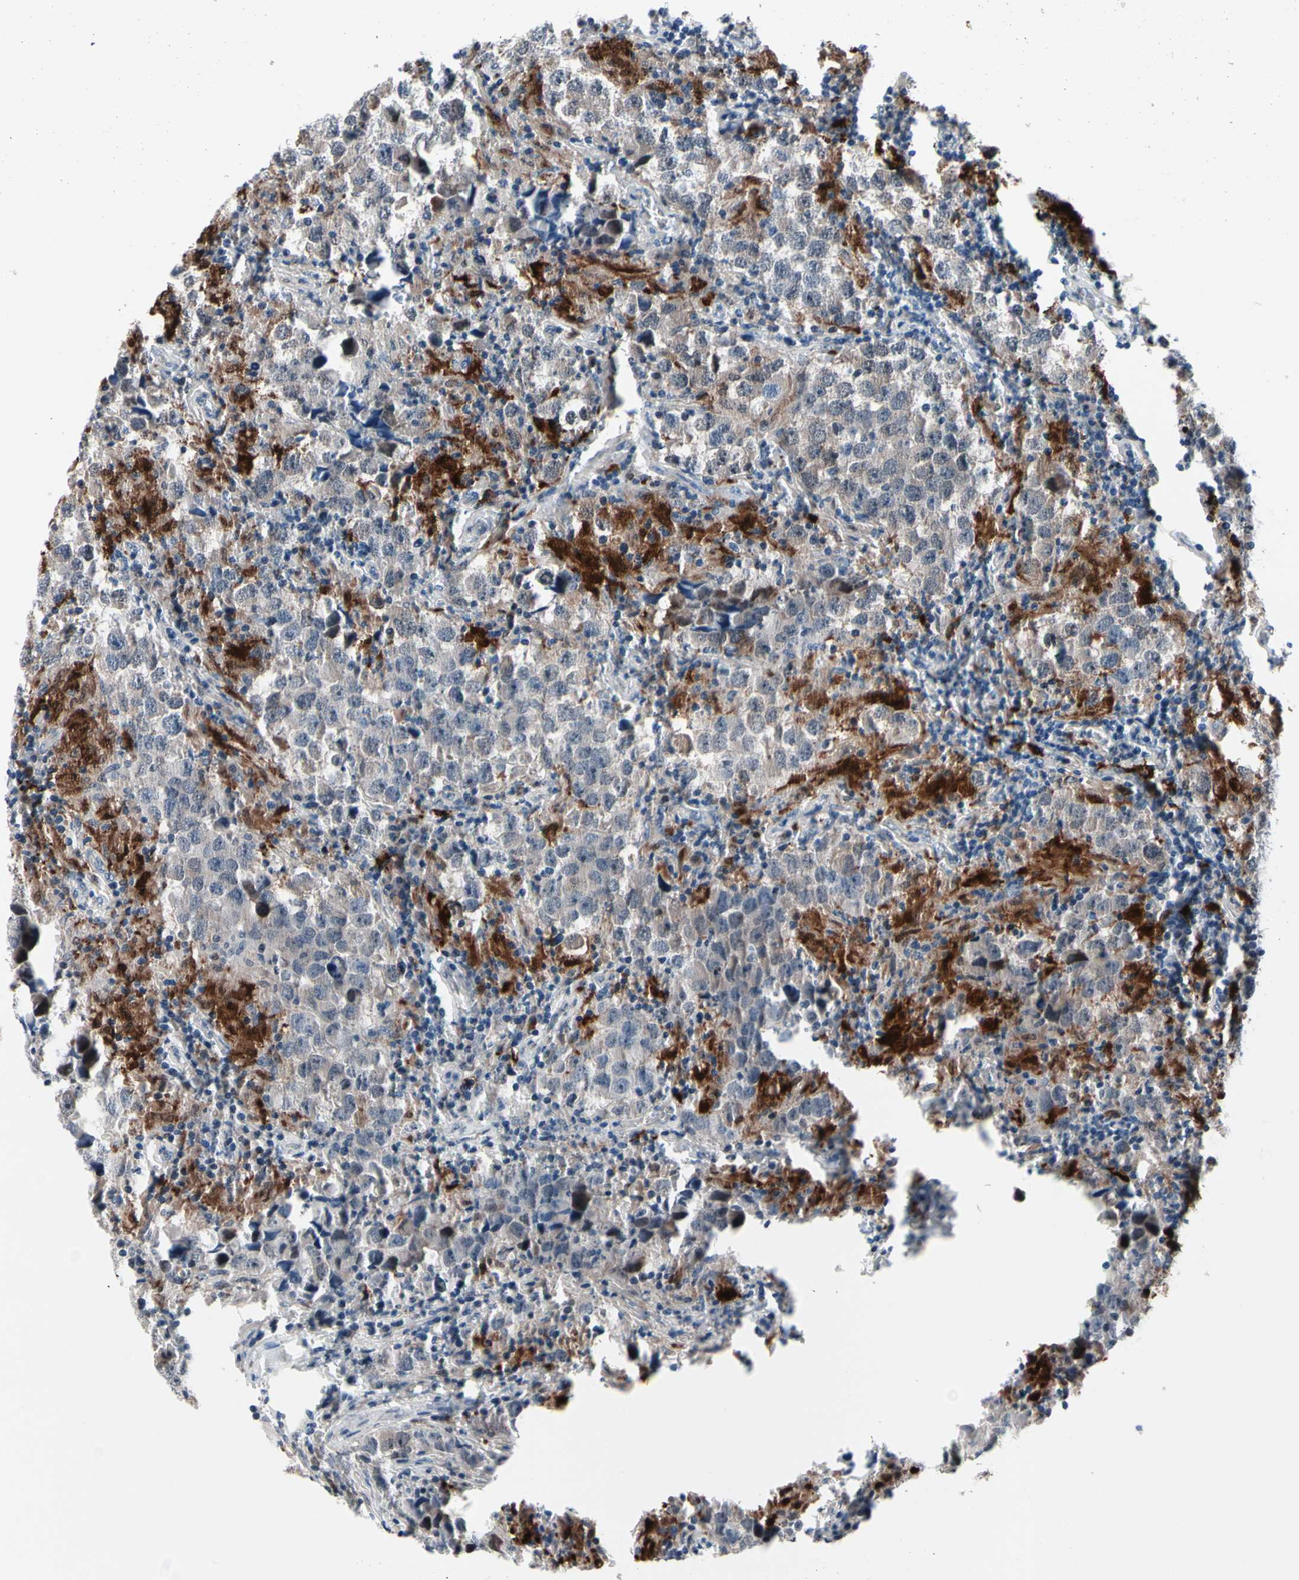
{"staining": {"intensity": "weak", "quantity": "<25%", "location": "cytoplasmic/membranous"}, "tissue": "testis cancer", "cell_type": "Tumor cells", "image_type": "cancer", "snomed": [{"axis": "morphology", "description": "Carcinoma, Embryonal, NOS"}, {"axis": "topography", "description": "Testis"}], "caption": "Immunohistochemistry photomicrograph of neoplastic tissue: testis cancer stained with DAB (3,3'-diaminobenzidine) shows no significant protein positivity in tumor cells.", "gene": "TXN", "patient": {"sex": "male", "age": 21}}